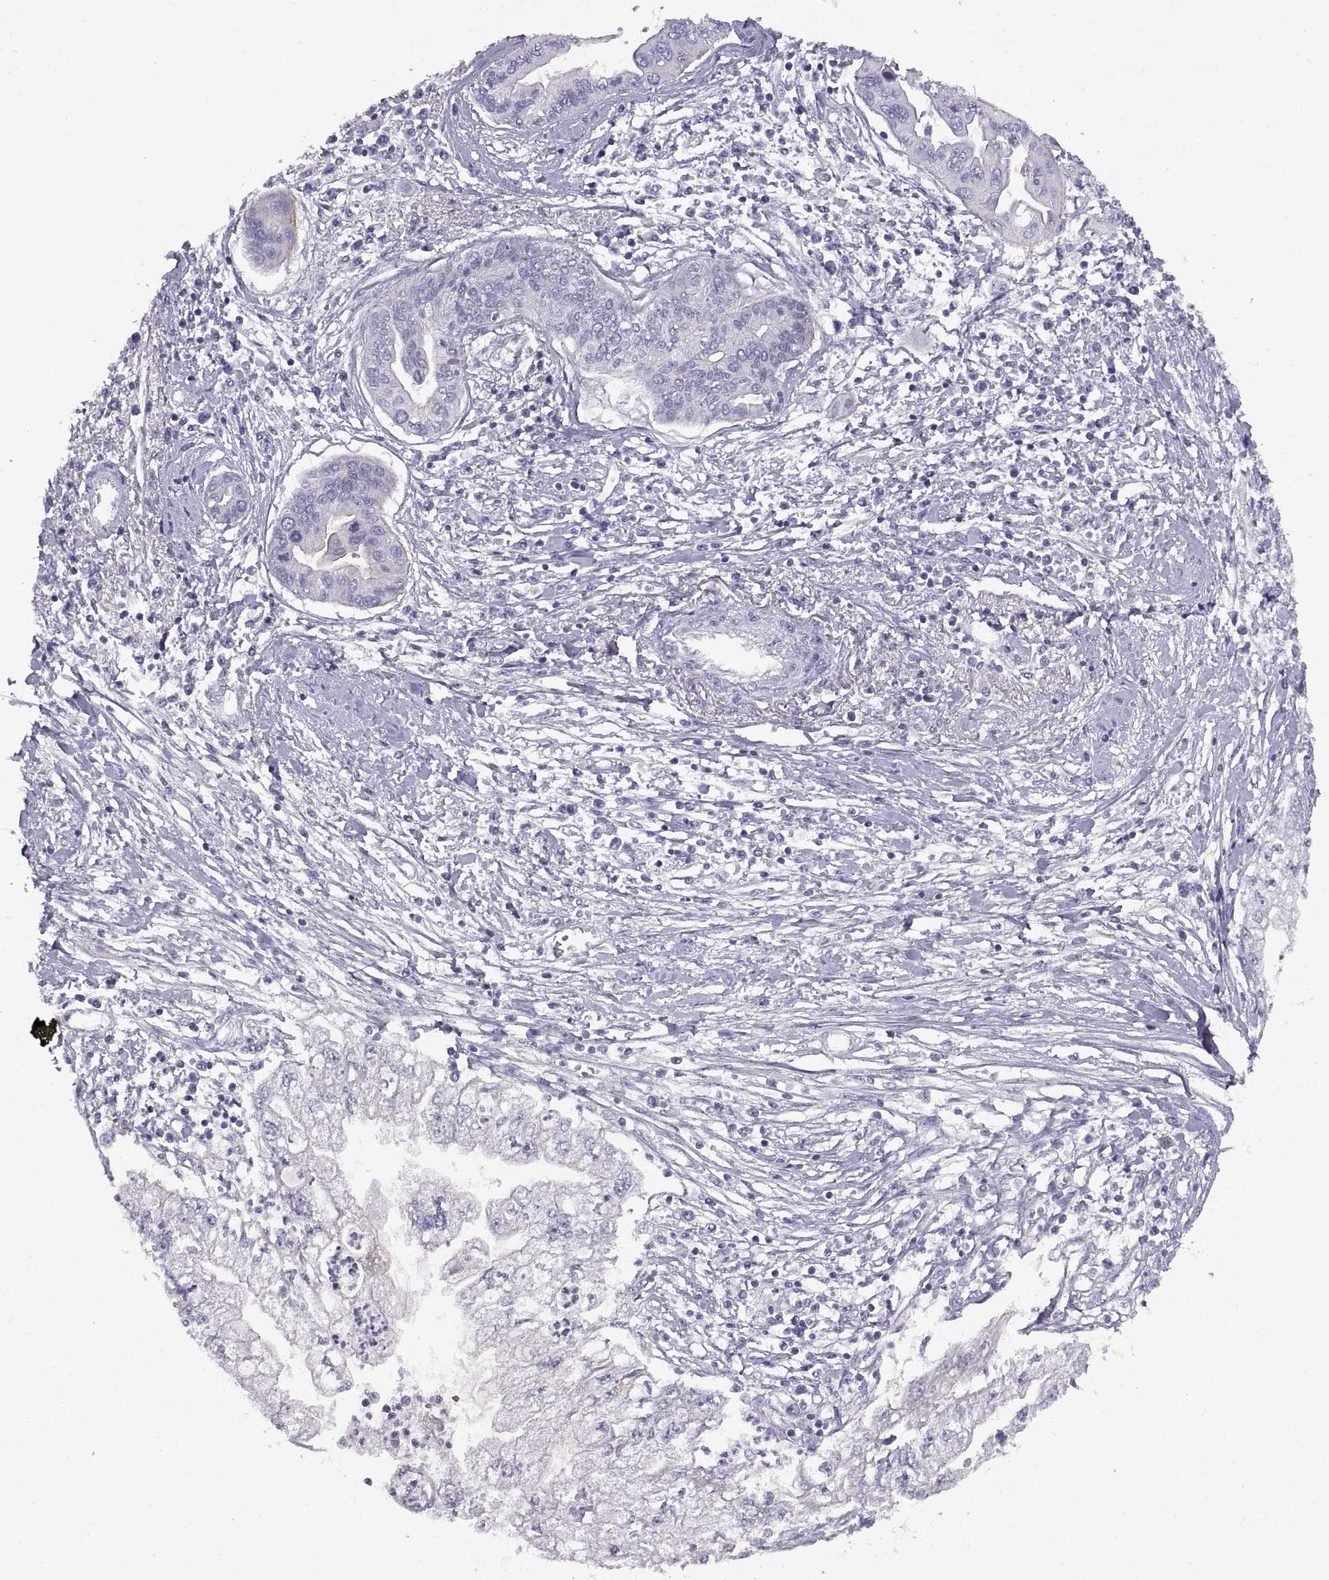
{"staining": {"intensity": "negative", "quantity": "none", "location": "none"}, "tissue": "pancreatic cancer", "cell_type": "Tumor cells", "image_type": "cancer", "snomed": [{"axis": "morphology", "description": "Adenocarcinoma, NOS"}, {"axis": "topography", "description": "Pancreas"}], "caption": "This is an IHC micrograph of human pancreatic cancer. There is no staining in tumor cells.", "gene": "CRYBB3", "patient": {"sex": "male", "age": 70}}